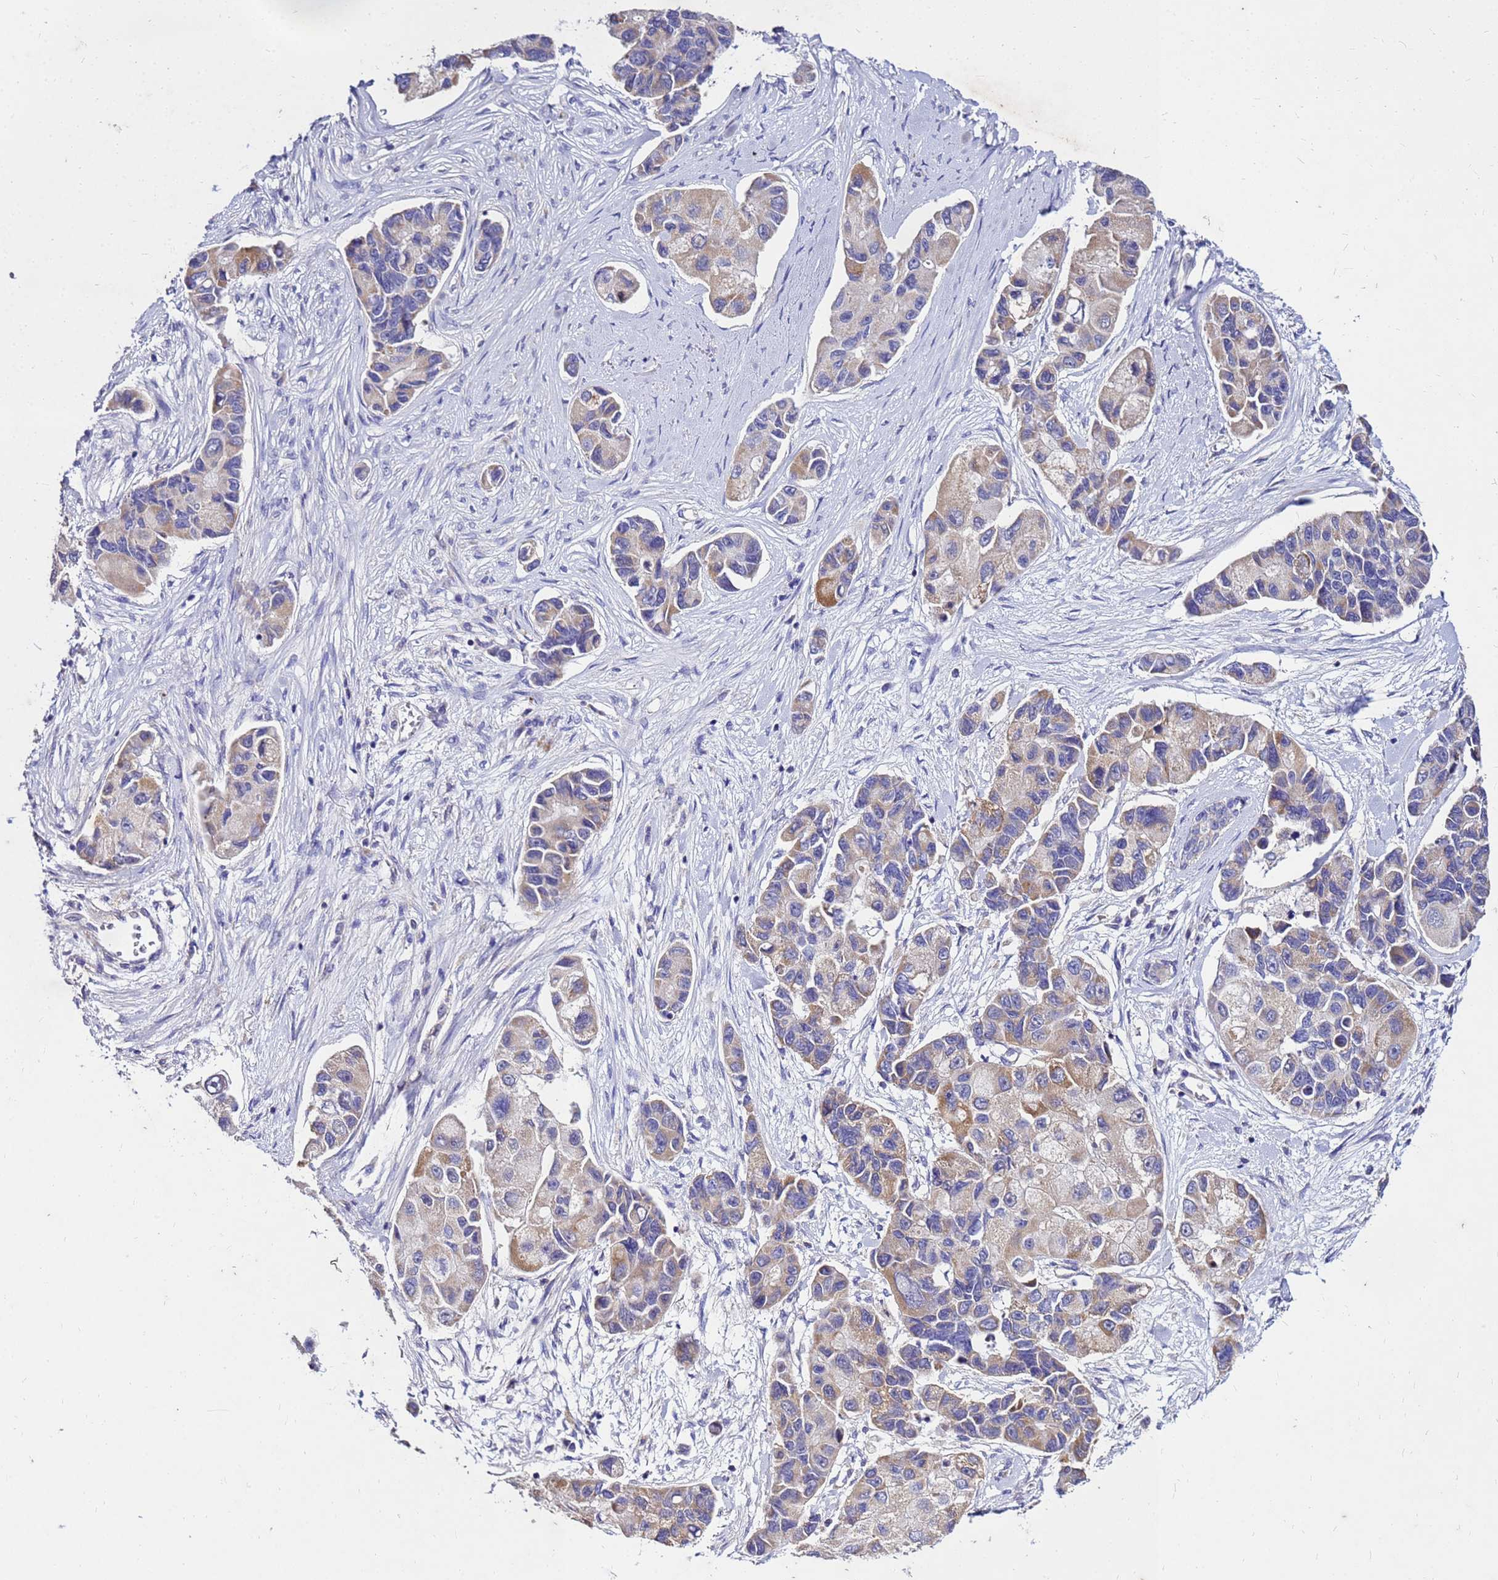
{"staining": {"intensity": "moderate", "quantity": "<25%", "location": "cytoplasmic/membranous"}, "tissue": "lung cancer", "cell_type": "Tumor cells", "image_type": "cancer", "snomed": [{"axis": "morphology", "description": "Adenocarcinoma, NOS"}, {"axis": "topography", "description": "Lung"}], "caption": "A brown stain labels moderate cytoplasmic/membranous positivity of a protein in lung cancer tumor cells.", "gene": "COX14", "patient": {"sex": "female", "age": 54}}